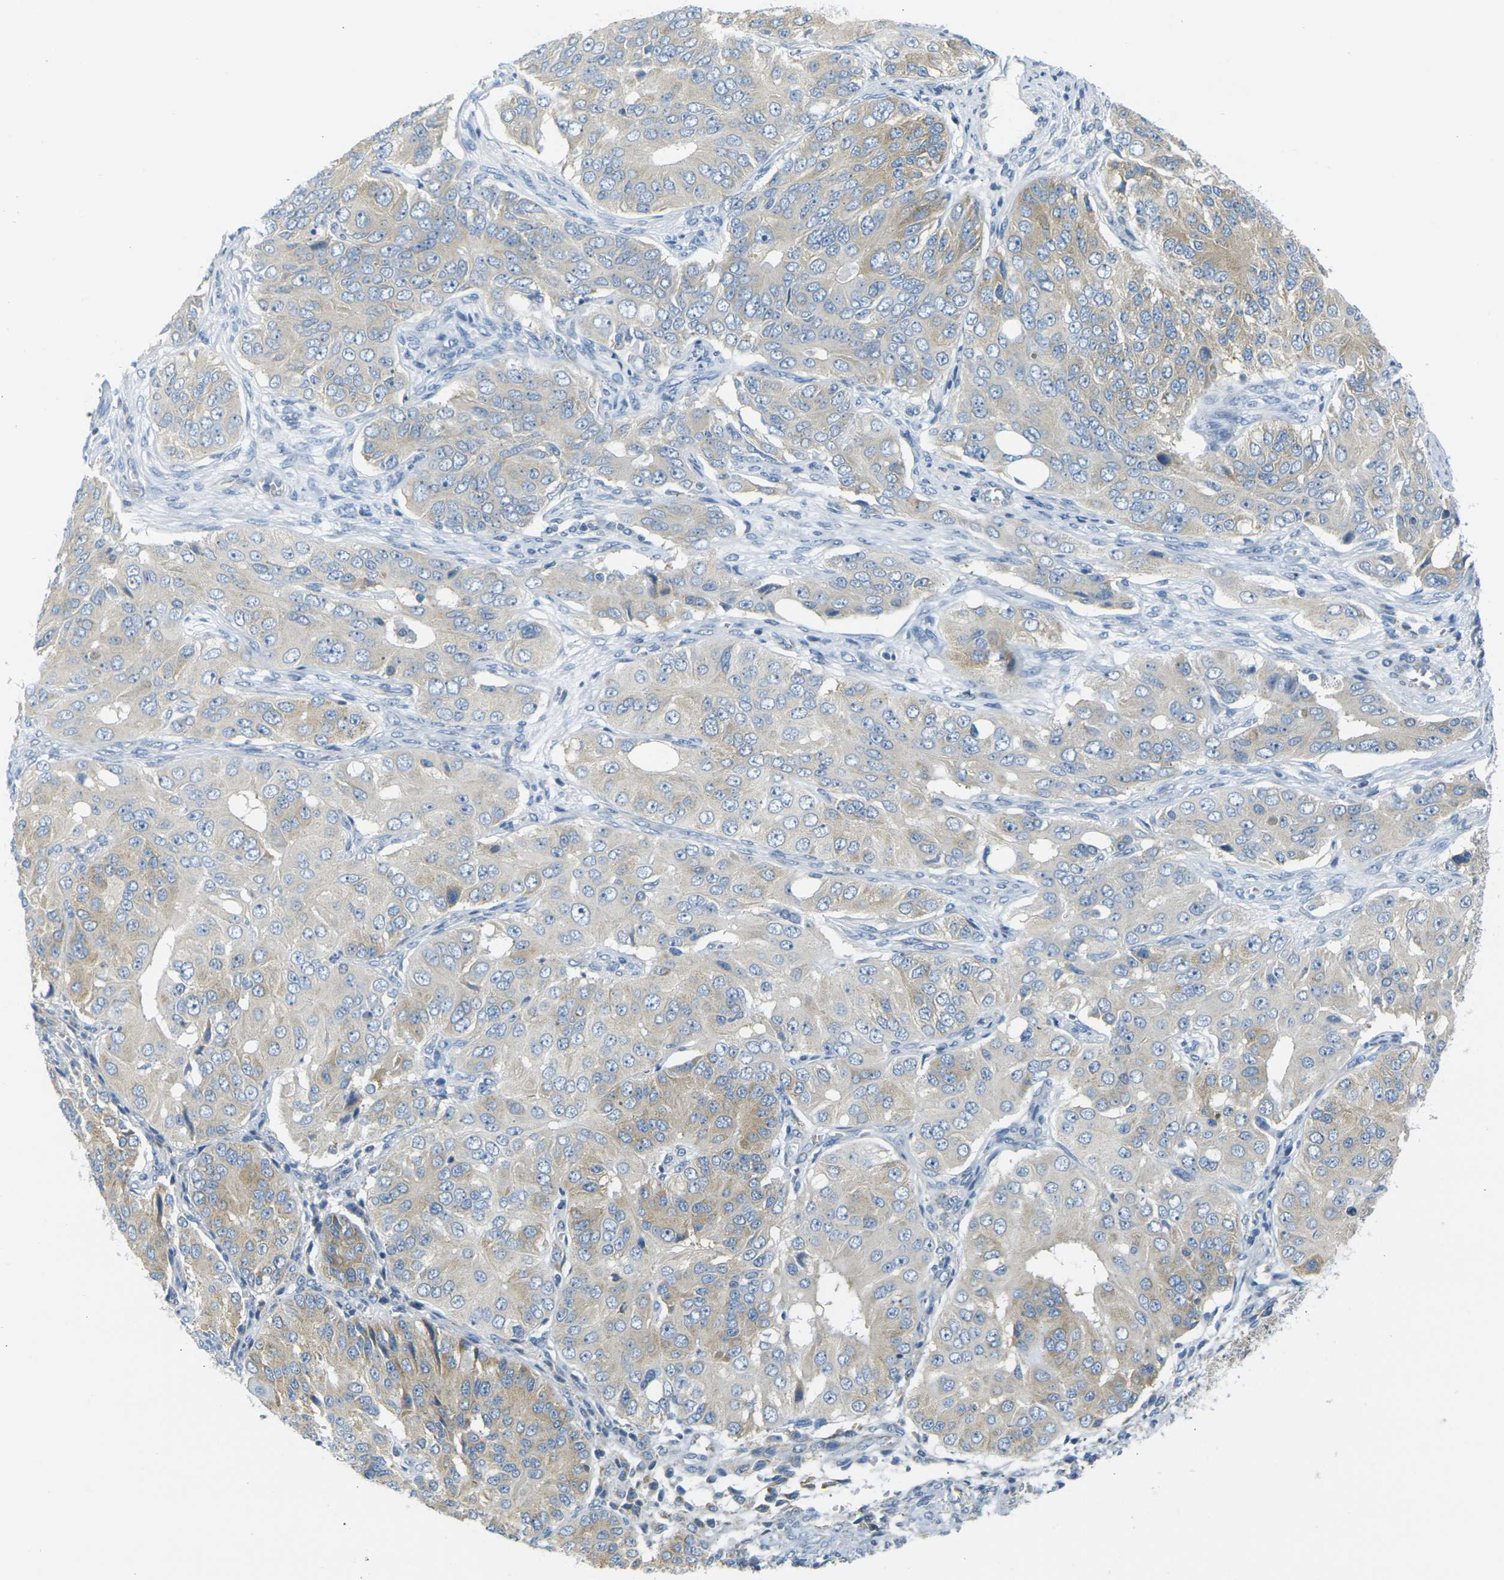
{"staining": {"intensity": "weak", "quantity": "25%-75%", "location": "cytoplasmic/membranous"}, "tissue": "ovarian cancer", "cell_type": "Tumor cells", "image_type": "cancer", "snomed": [{"axis": "morphology", "description": "Carcinoma, endometroid"}, {"axis": "topography", "description": "Ovary"}], "caption": "Weak cytoplasmic/membranous protein positivity is present in about 25%-75% of tumor cells in ovarian cancer (endometroid carcinoma). The staining was performed using DAB (3,3'-diaminobenzidine) to visualize the protein expression in brown, while the nuclei were stained in blue with hematoxylin (Magnification: 20x).", "gene": "PARD6B", "patient": {"sex": "female", "age": 51}}